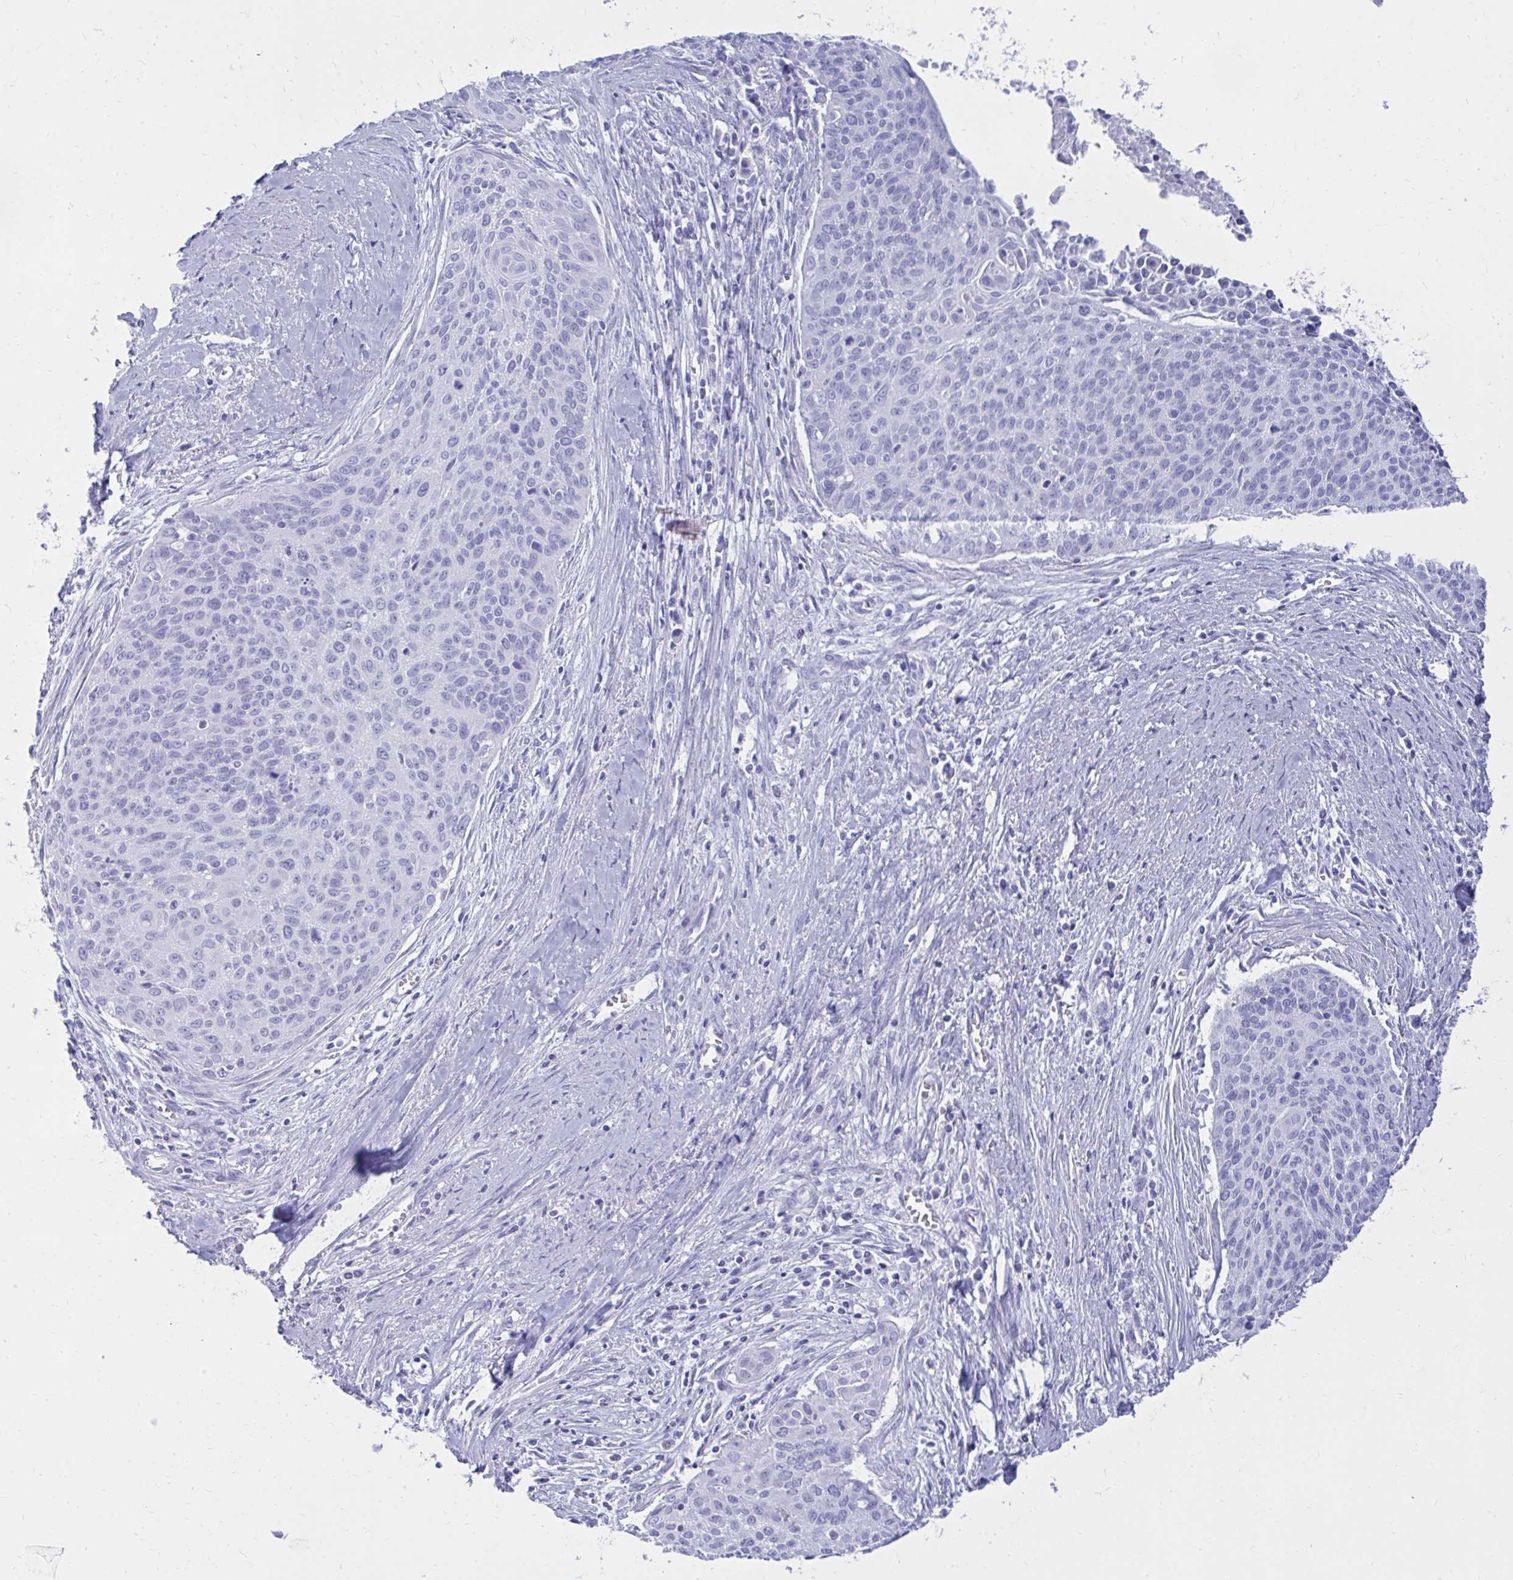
{"staining": {"intensity": "negative", "quantity": "none", "location": "none"}, "tissue": "cervical cancer", "cell_type": "Tumor cells", "image_type": "cancer", "snomed": [{"axis": "morphology", "description": "Squamous cell carcinoma, NOS"}, {"axis": "topography", "description": "Cervix"}], "caption": "Micrograph shows no protein positivity in tumor cells of cervical squamous cell carcinoma tissue.", "gene": "OR10R2", "patient": {"sex": "female", "age": 55}}